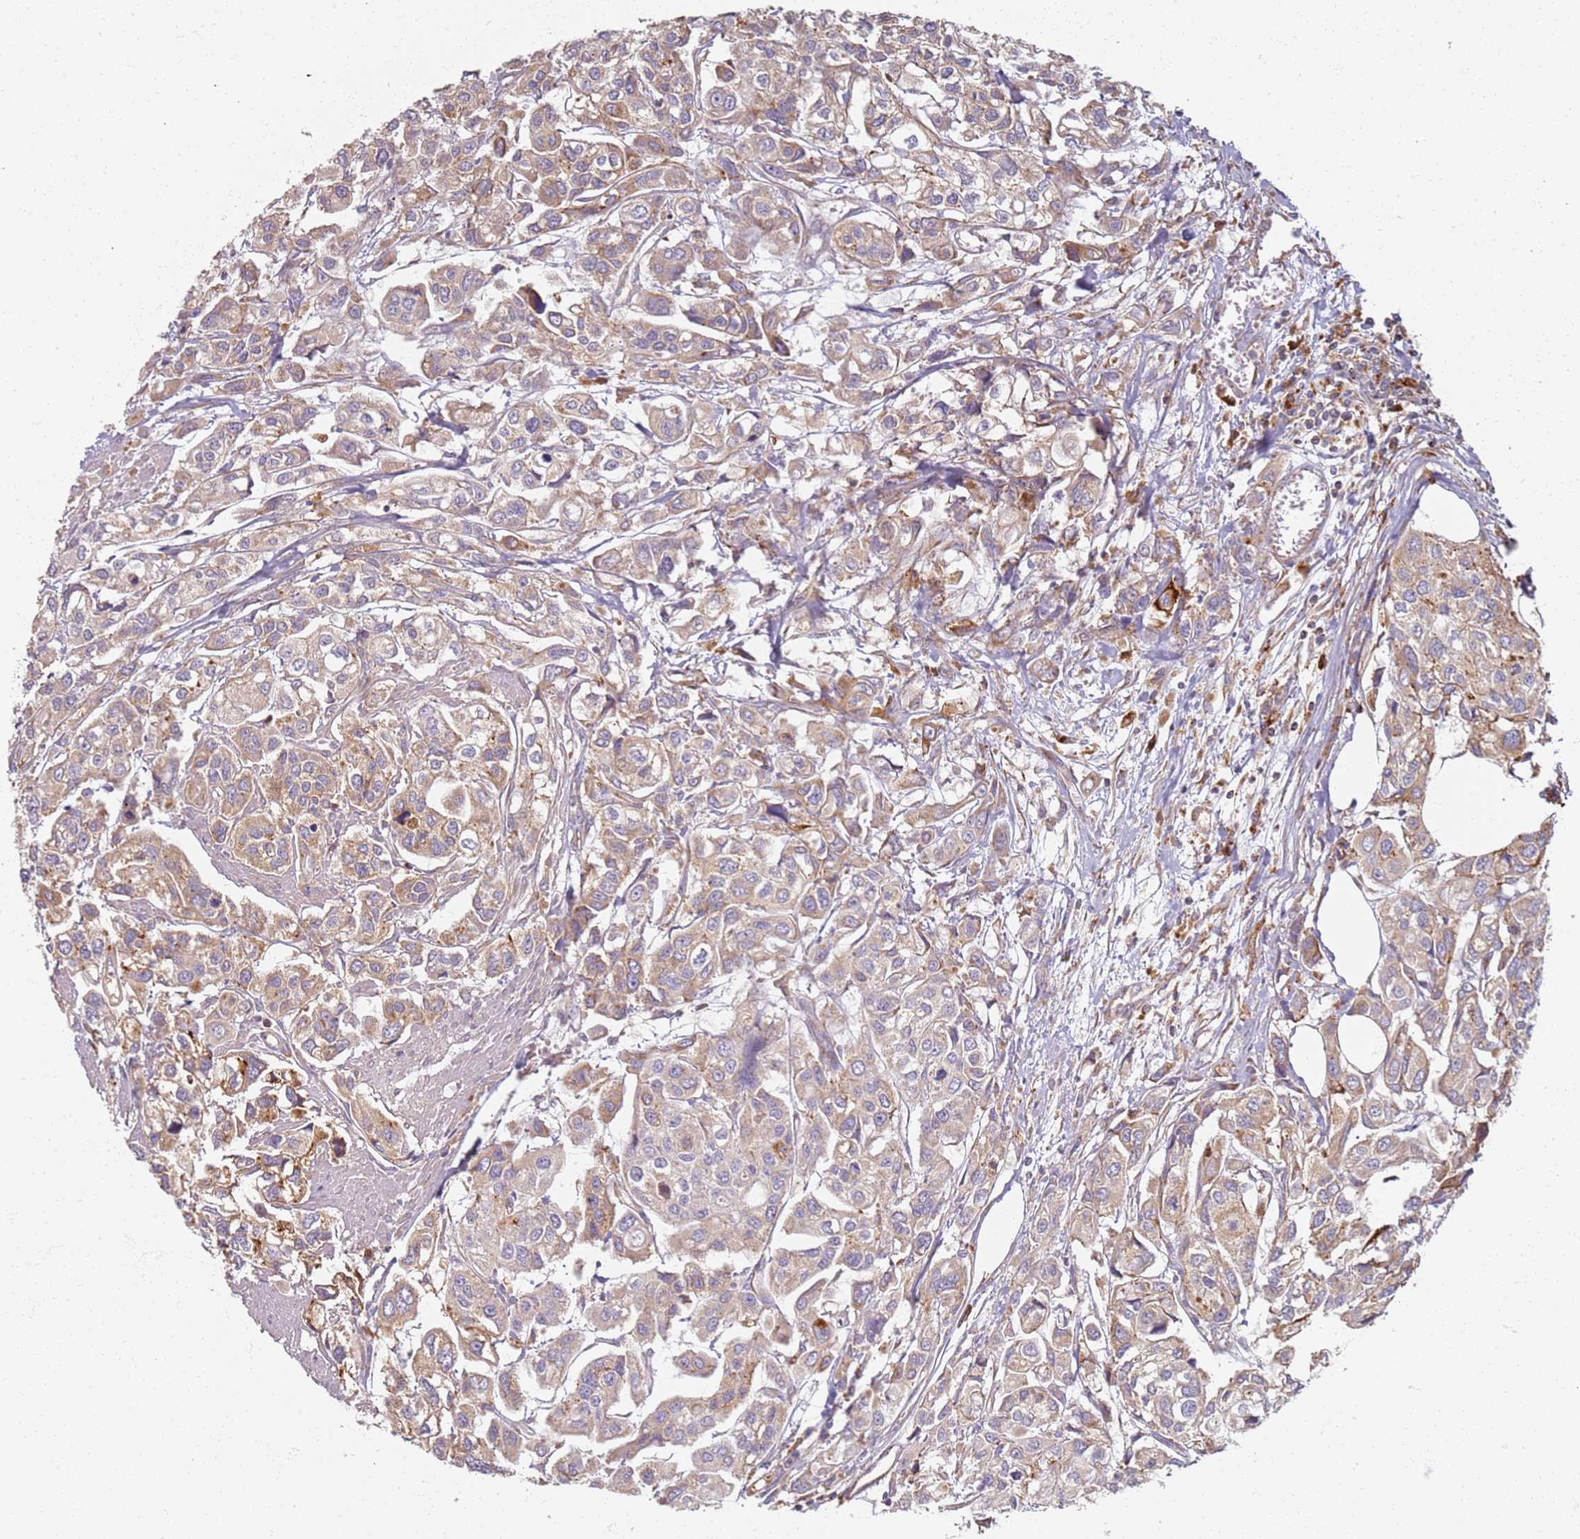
{"staining": {"intensity": "moderate", "quantity": ">75%", "location": "cytoplasmic/membranous"}, "tissue": "urothelial cancer", "cell_type": "Tumor cells", "image_type": "cancer", "snomed": [{"axis": "morphology", "description": "Urothelial carcinoma, High grade"}, {"axis": "topography", "description": "Urinary bladder"}], "caption": "Approximately >75% of tumor cells in urothelial carcinoma (high-grade) show moderate cytoplasmic/membranous protein staining as visualized by brown immunohistochemical staining.", "gene": "PROKR2", "patient": {"sex": "male", "age": 67}}